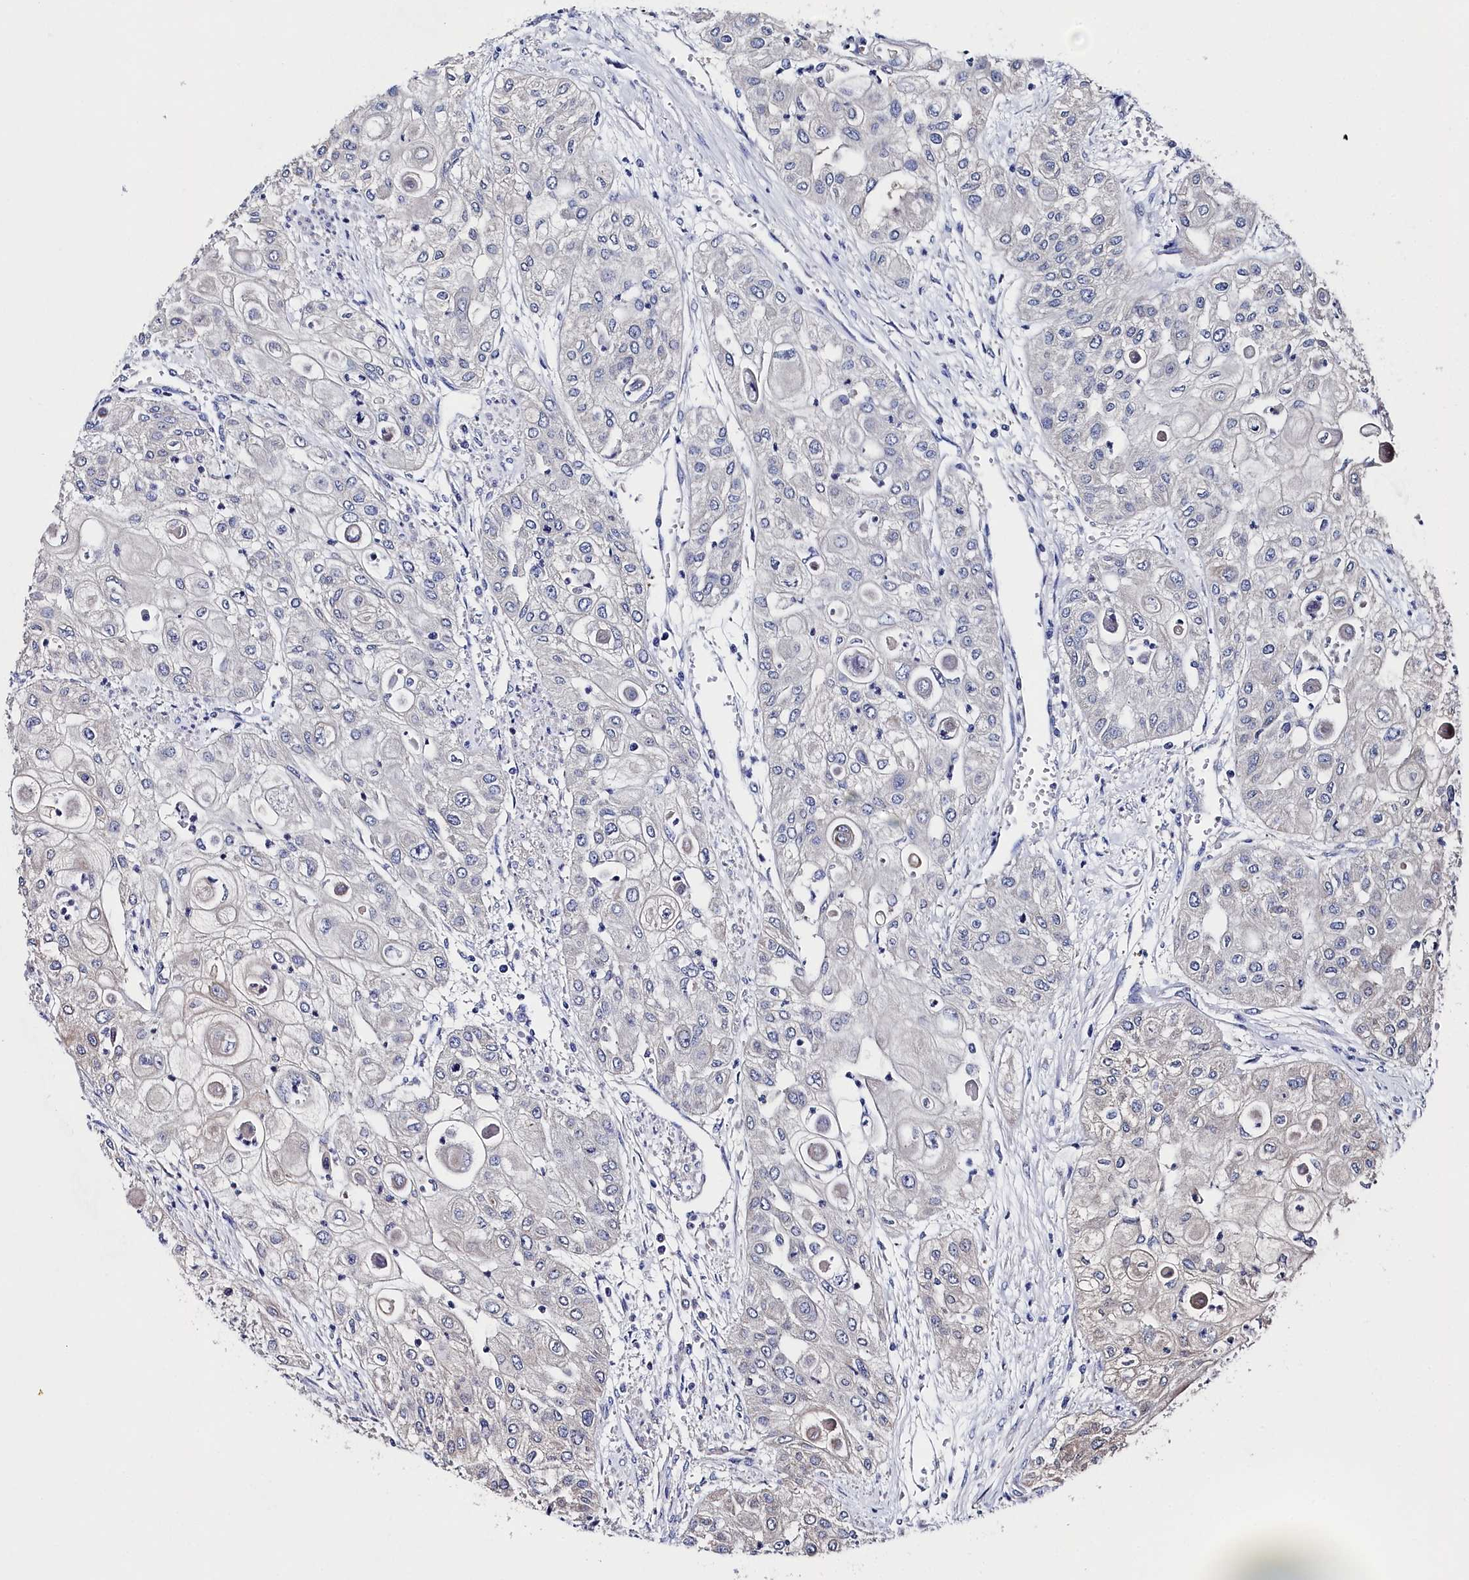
{"staining": {"intensity": "negative", "quantity": "none", "location": "none"}, "tissue": "urothelial cancer", "cell_type": "Tumor cells", "image_type": "cancer", "snomed": [{"axis": "morphology", "description": "Urothelial carcinoma, High grade"}, {"axis": "topography", "description": "Urinary bladder"}], "caption": "Immunohistochemical staining of urothelial carcinoma (high-grade) exhibits no significant positivity in tumor cells. (Stains: DAB (3,3'-diaminobenzidine) immunohistochemistry (IHC) with hematoxylin counter stain, Microscopy: brightfield microscopy at high magnification).", "gene": "BHMT", "patient": {"sex": "female", "age": 79}}